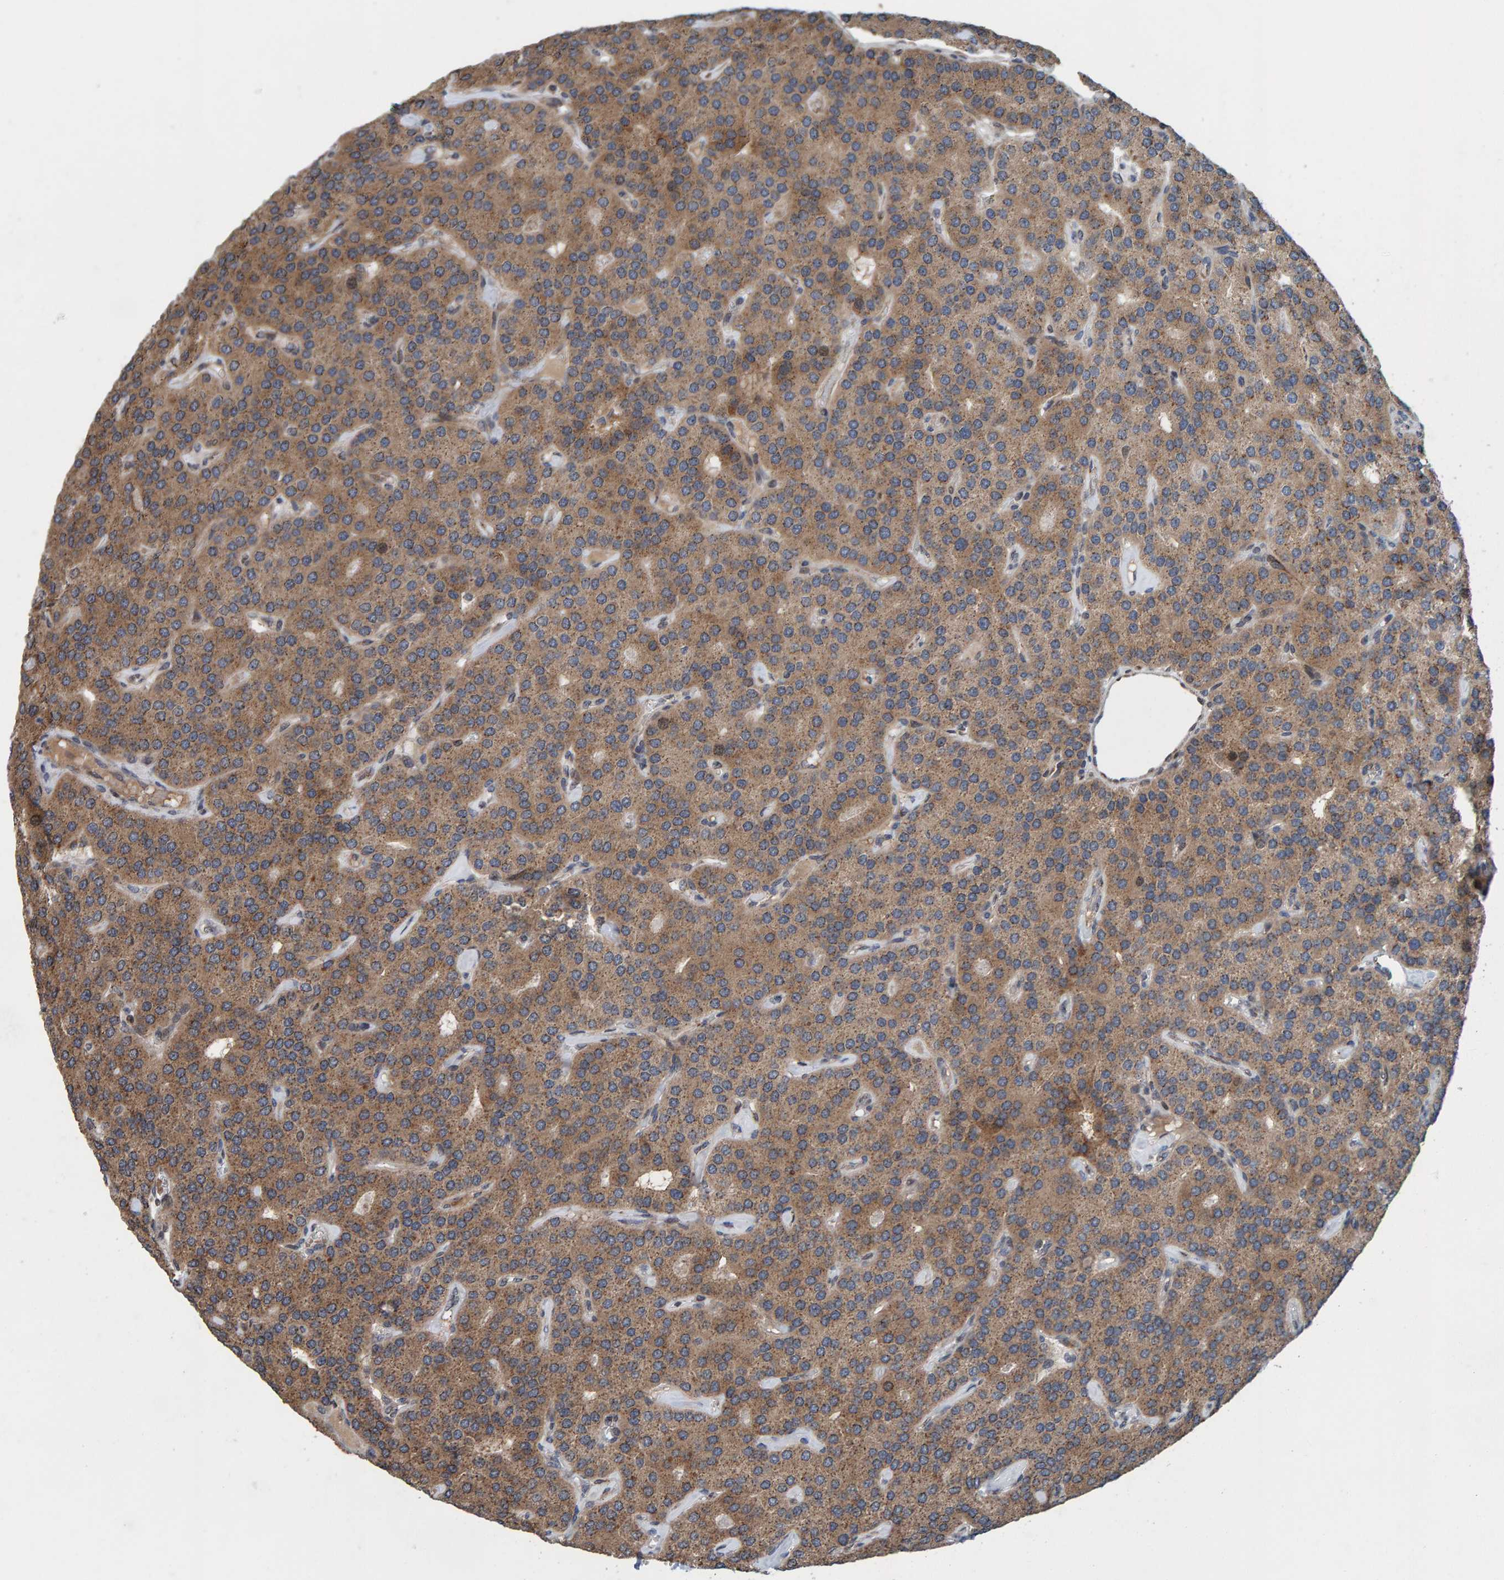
{"staining": {"intensity": "moderate", "quantity": ">75%", "location": "cytoplasmic/membranous"}, "tissue": "parathyroid gland", "cell_type": "Glandular cells", "image_type": "normal", "snomed": [{"axis": "morphology", "description": "Normal tissue, NOS"}, {"axis": "morphology", "description": "Adenoma, NOS"}, {"axis": "topography", "description": "Parathyroid gland"}], "caption": "Immunohistochemical staining of benign human parathyroid gland shows moderate cytoplasmic/membranous protein positivity in about >75% of glandular cells. (DAB (3,3'-diaminobenzidine) IHC with brightfield microscopy, high magnification).", "gene": "CCDC25", "patient": {"sex": "female", "age": 86}}